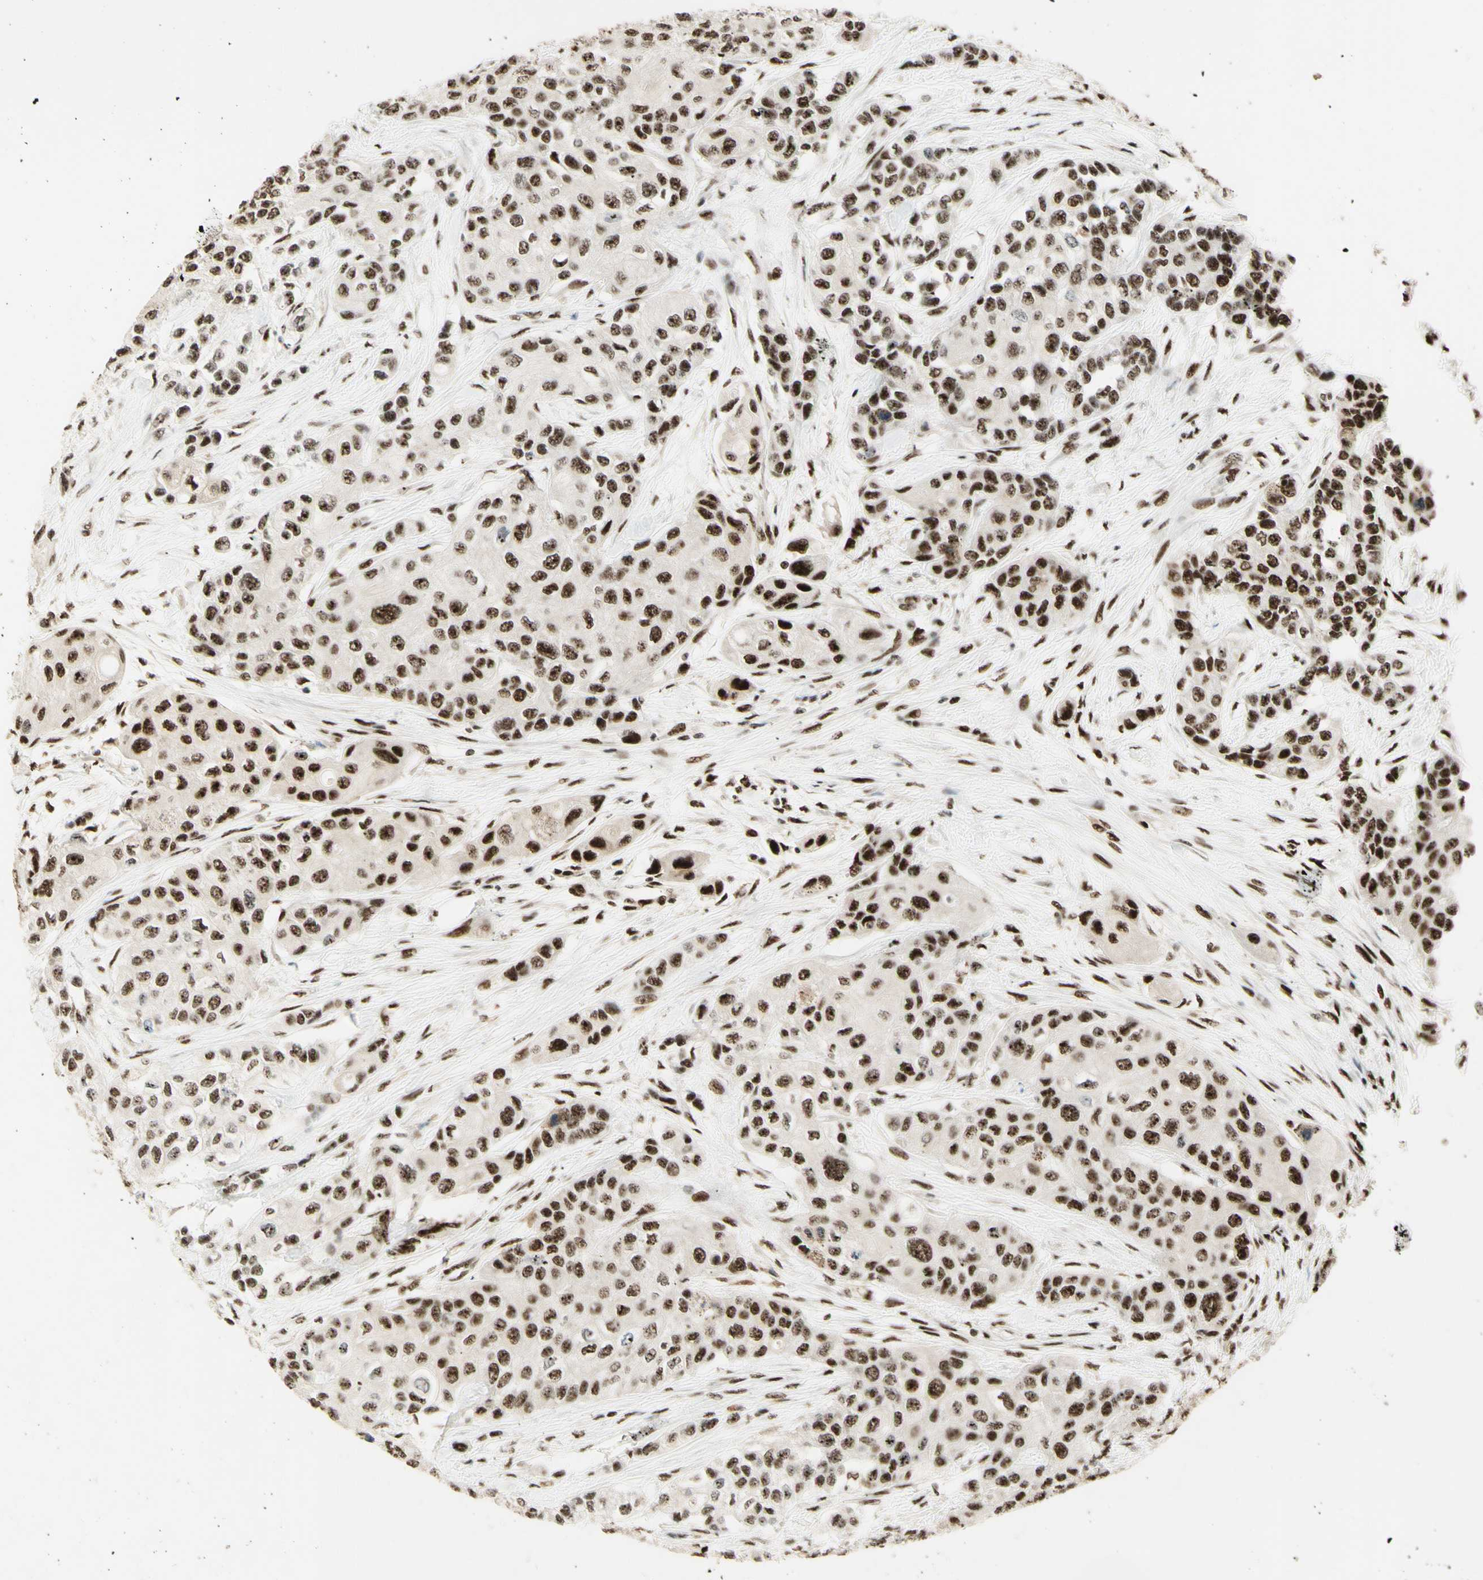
{"staining": {"intensity": "strong", "quantity": ">75%", "location": "nuclear"}, "tissue": "urothelial cancer", "cell_type": "Tumor cells", "image_type": "cancer", "snomed": [{"axis": "morphology", "description": "Urothelial carcinoma, High grade"}, {"axis": "topography", "description": "Urinary bladder"}], "caption": "Immunohistochemical staining of high-grade urothelial carcinoma exhibits strong nuclear protein staining in approximately >75% of tumor cells. Nuclei are stained in blue.", "gene": "DHX9", "patient": {"sex": "female", "age": 56}}